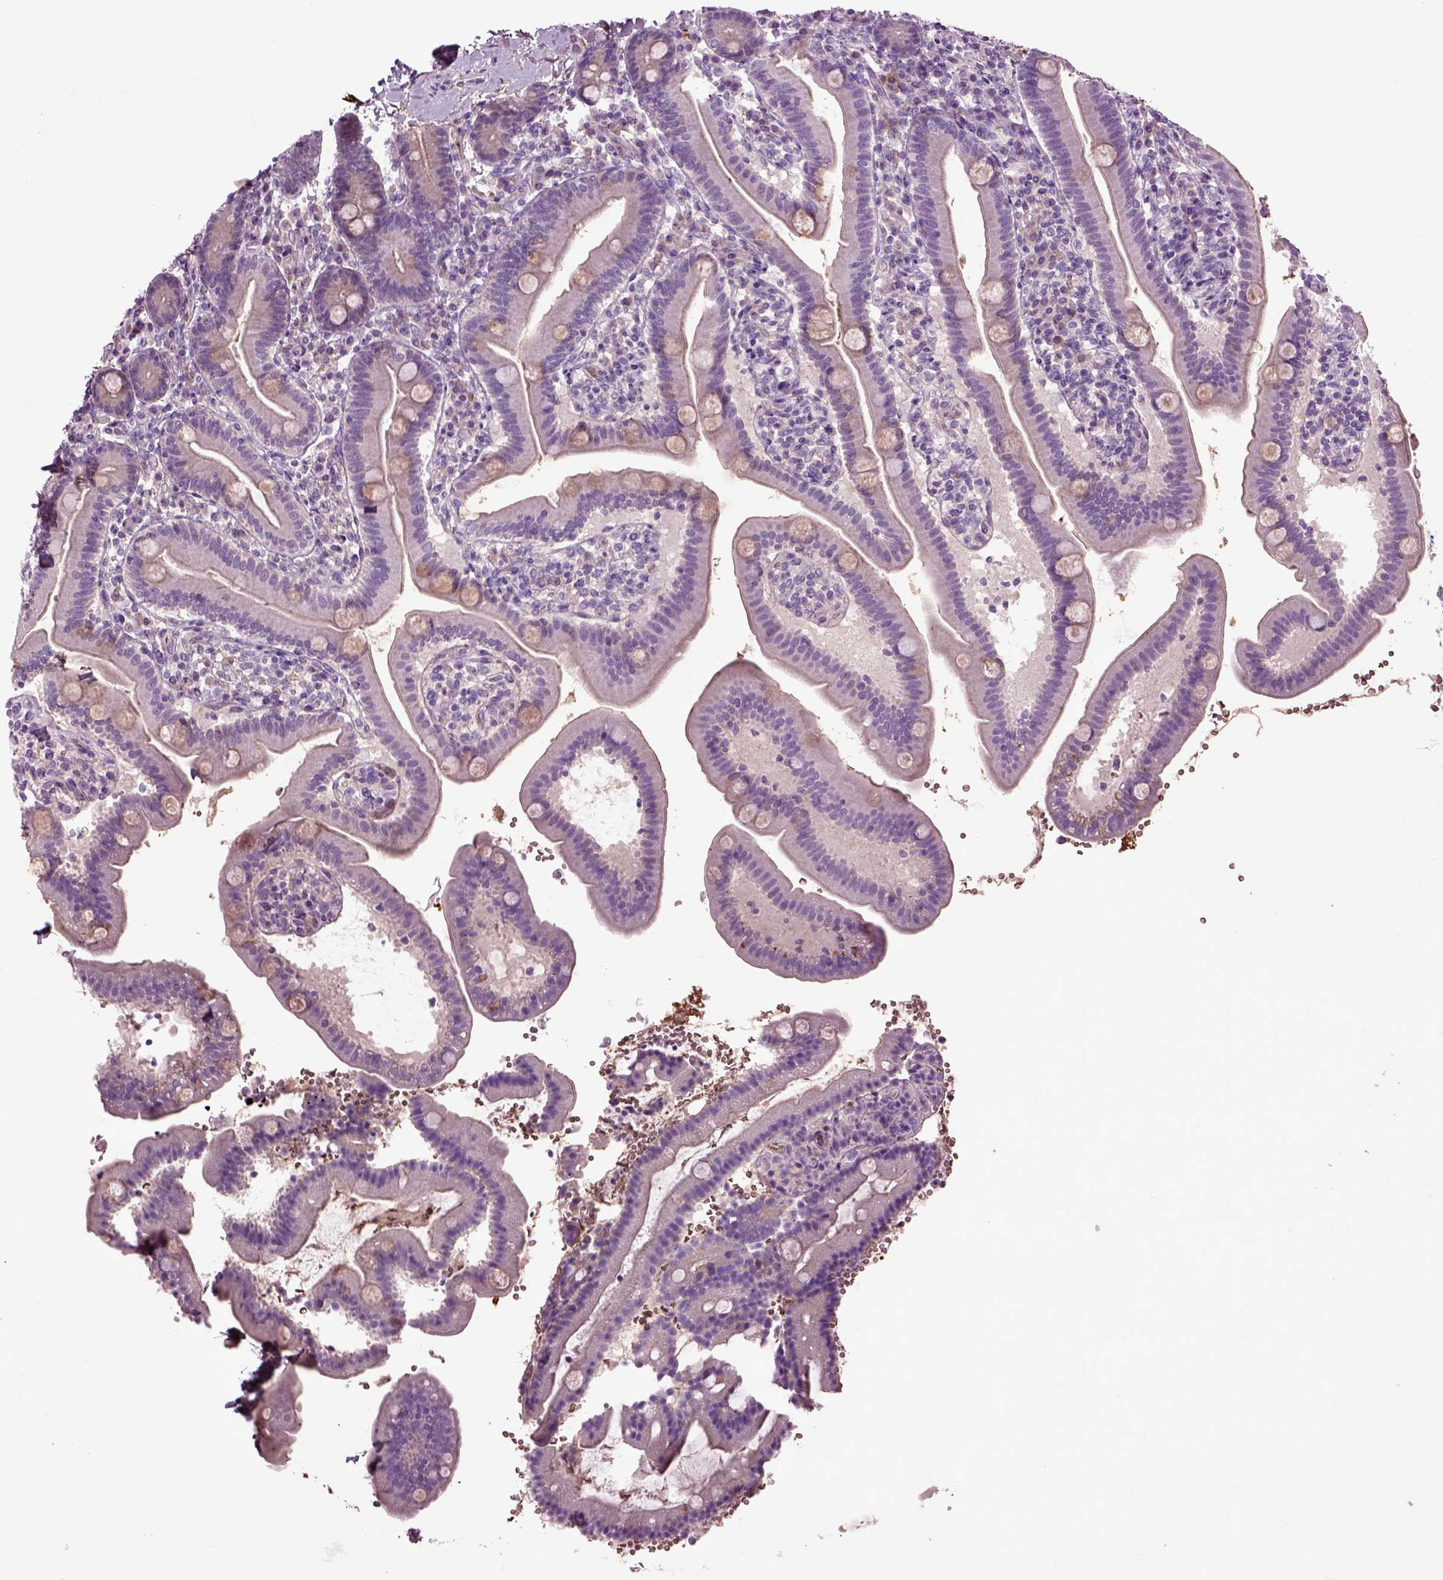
{"staining": {"intensity": "weak", "quantity": "<25%", "location": "cytoplasmic/membranous"}, "tissue": "small intestine", "cell_type": "Glandular cells", "image_type": "normal", "snomed": [{"axis": "morphology", "description": "Normal tissue, NOS"}, {"axis": "topography", "description": "Small intestine"}], "caption": "DAB (3,3'-diaminobenzidine) immunohistochemical staining of benign human small intestine reveals no significant expression in glandular cells.", "gene": "SPON1", "patient": {"sex": "male", "age": 66}}